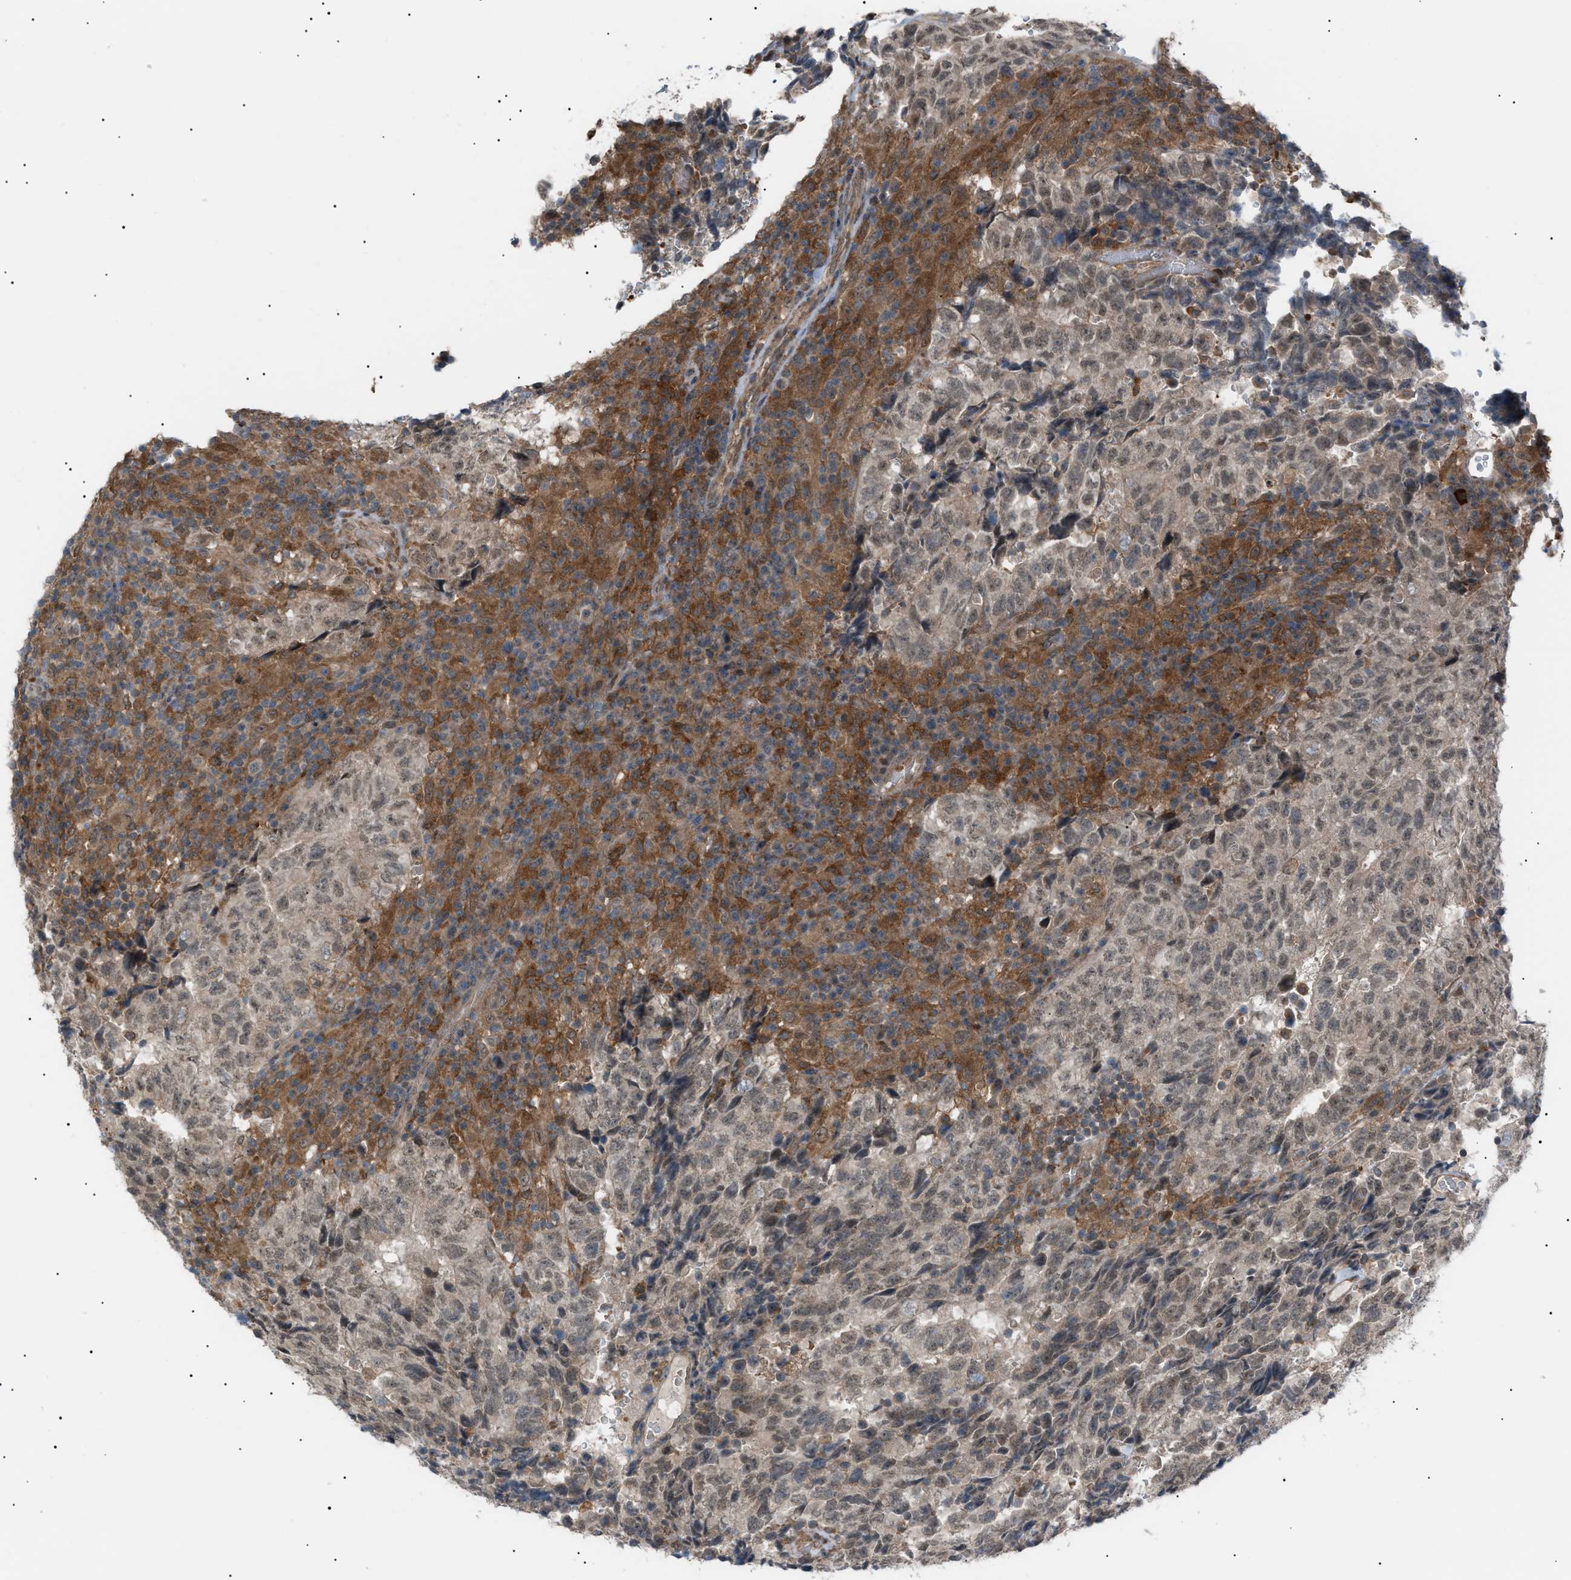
{"staining": {"intensity": "moderate", "quantity": "25%-75%", "location": "cytoplasmic/membranous"}, "tissue": "testis cancer", "cell_type": "Tumor cells", "image_type": "cancer", "snomed": [{"axis": "morphology", "description": "Necrosis, NOS"}, {"axis": "morphology", "description": "Carcinoma, Embryonal, NOS"}, {"axis": "topography", "description": "Testis"}], "caption": "Immunohistochemical staining of human testis cancer (embryonal carcinoma) exhibits moderate cytoplasmic/membranous protein positivity in approximately 25%-75% of tumor cells.", "gene": "LPIN2", "patient": {"sex": "male", "age": 19}}